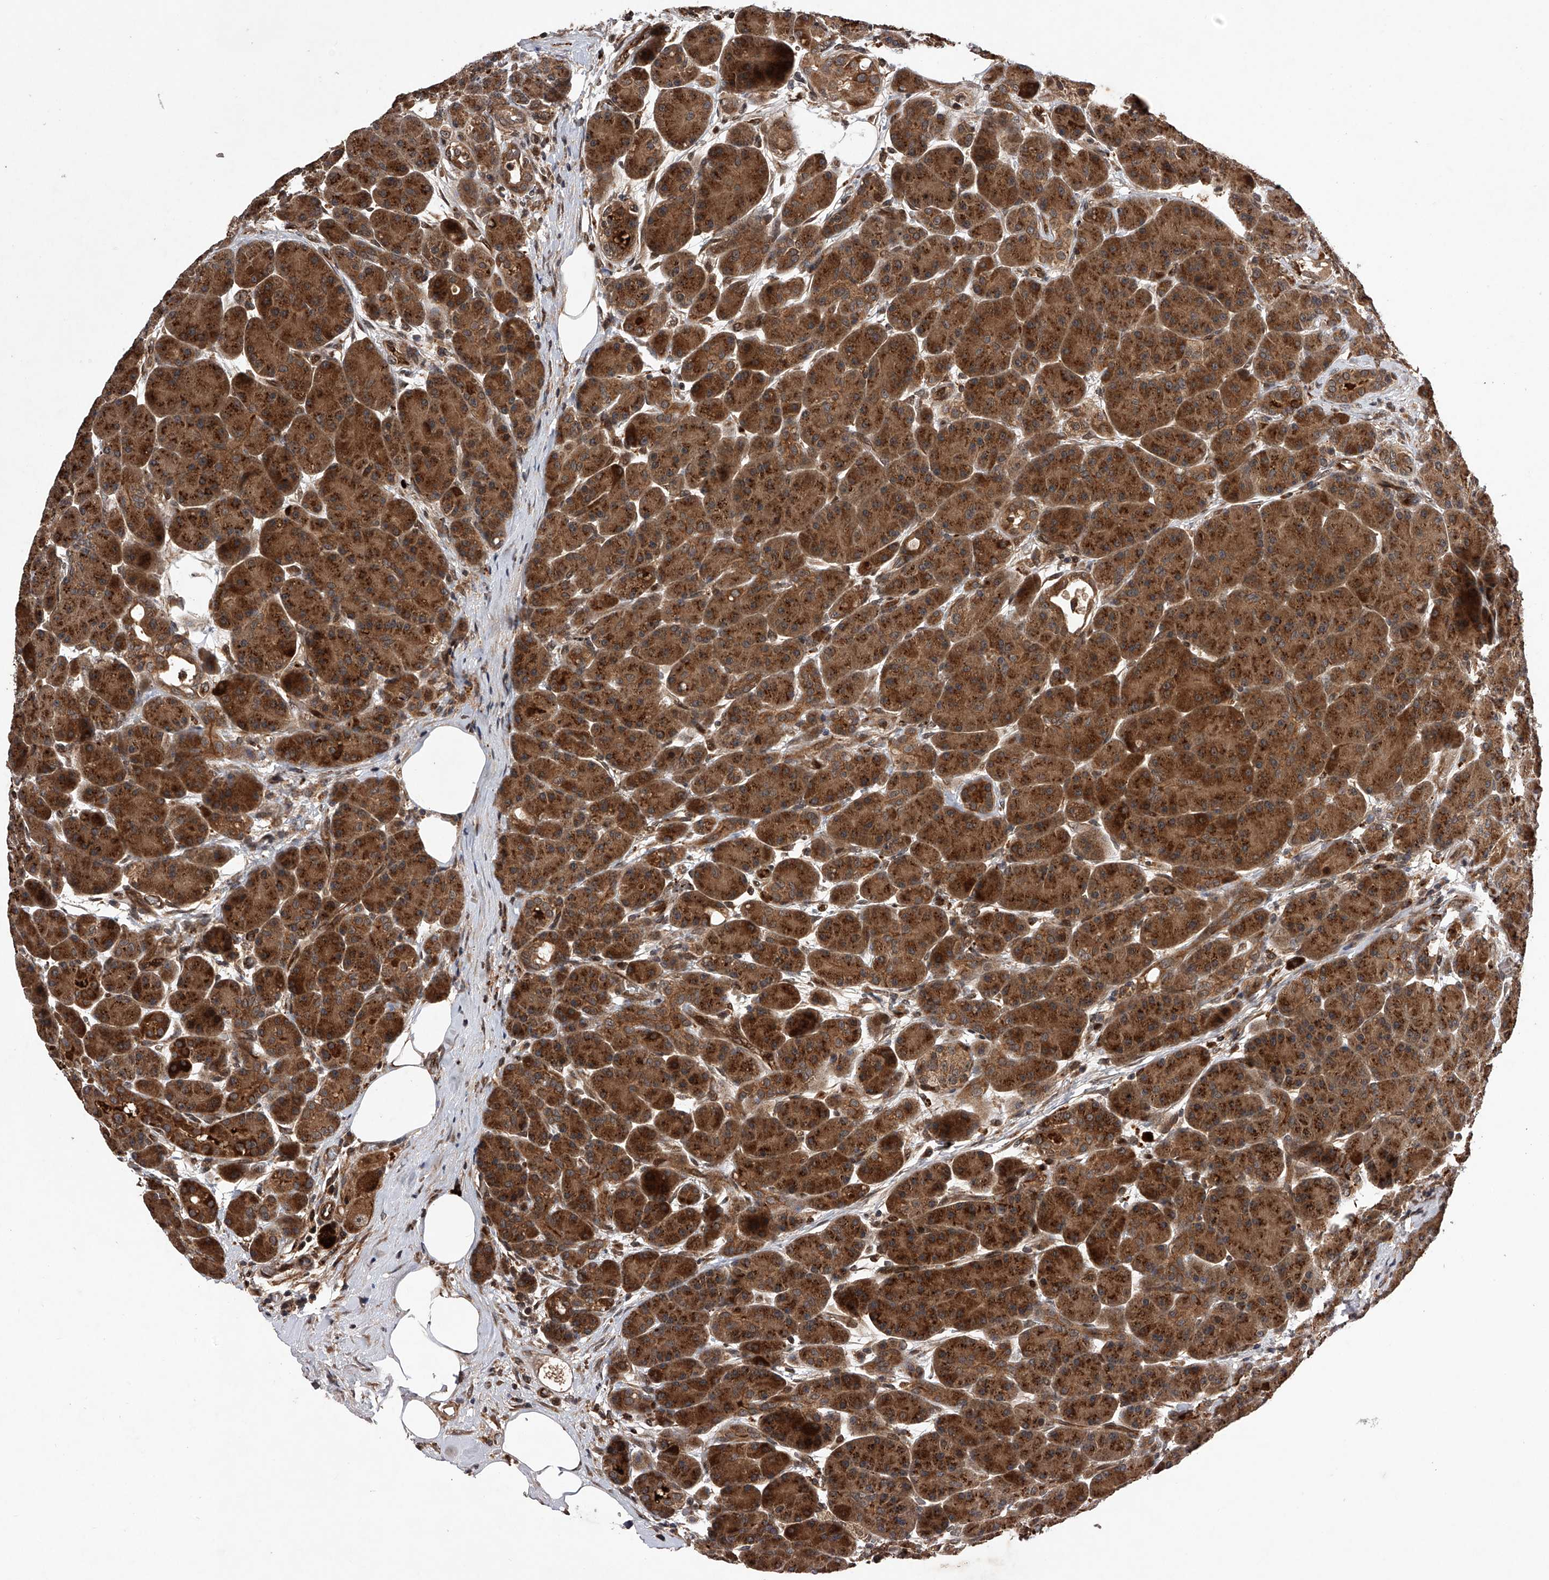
{"staining": {"intensity": "strong", "quantity": ">75%", "location": "cytoplasmic/membranous"}, "tissue": "pancreas", "cell_type": "Exocrine glandular cells", "image_type": "normal", "snomed": [{"axis": "morphology", "description": "Normal tissue, NOS"}, {"axis": "topography", "description": "Pancreas"}], "caption": "DAB (3,3'-diaminobenzidine) immunohistochemical staining of unremarkable pancreas shows strong cytoplasmic/membranous protein positivity in about >75% of exocrine glandular cells.", "gene": "MAP3K11", "patient": {"sex": "male", "age": 63}}